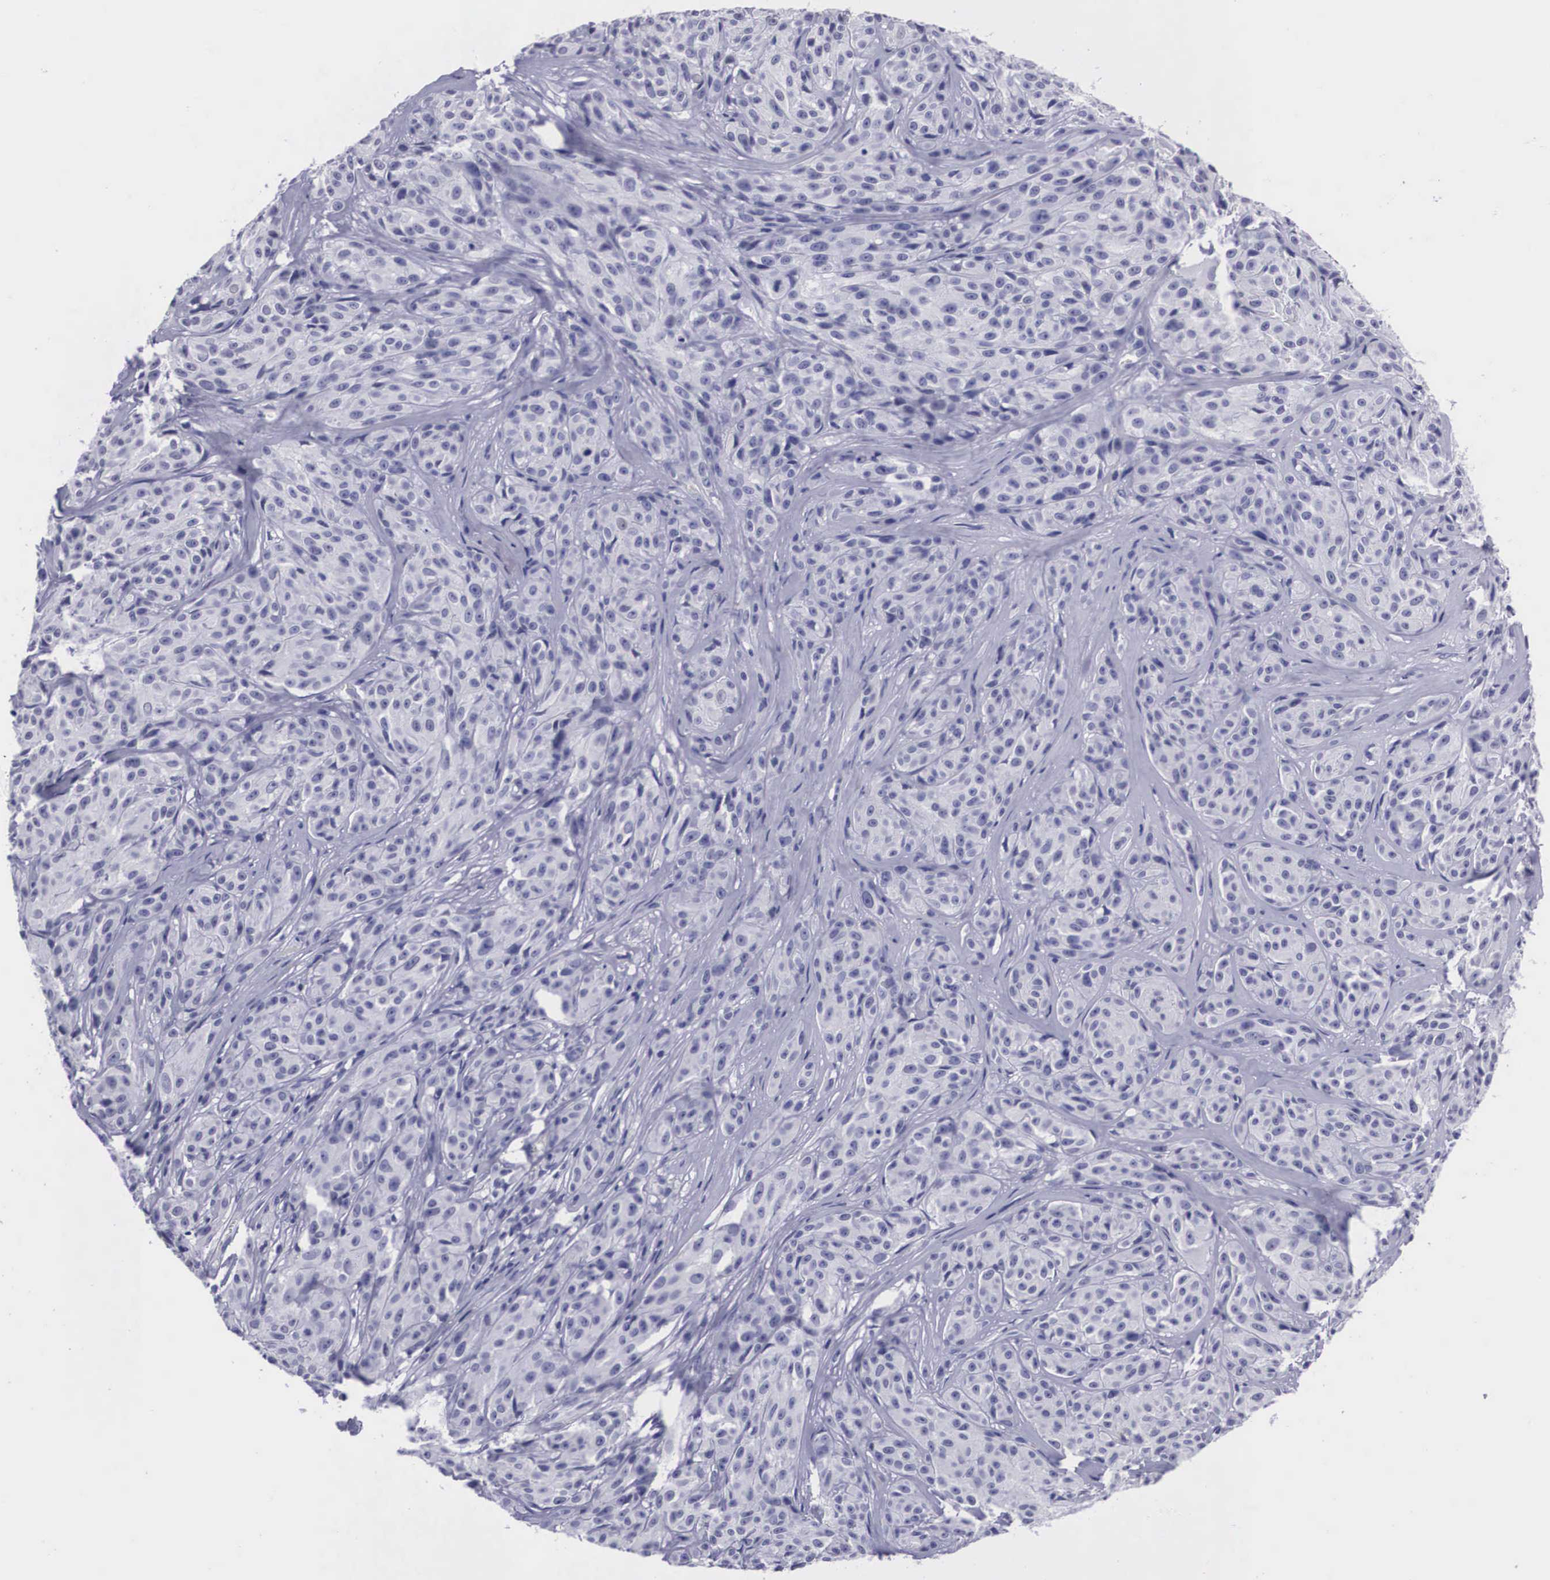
{"staining": {"intensity": "negative", "quantity": "none", "location": "none"}, "tissue": "melanoma", "cell_type": "Tumor cells", "image_type": "cancer", "snomed": [{"axis": "morphology", "description": "Malignant melanoma, NOS"}, {"axis": "topography", "description": "Skin"}], "caption": "IHC of human melanoma reveals no expression in tumor cells. The staining was performed using DAB to visualize the protein expression in brown, while the nuclei were stained in blue with hematoxylin (Magnification: 20x).", "gene": "C22orf31", "patient": {"sex": "male", "age": 56}}